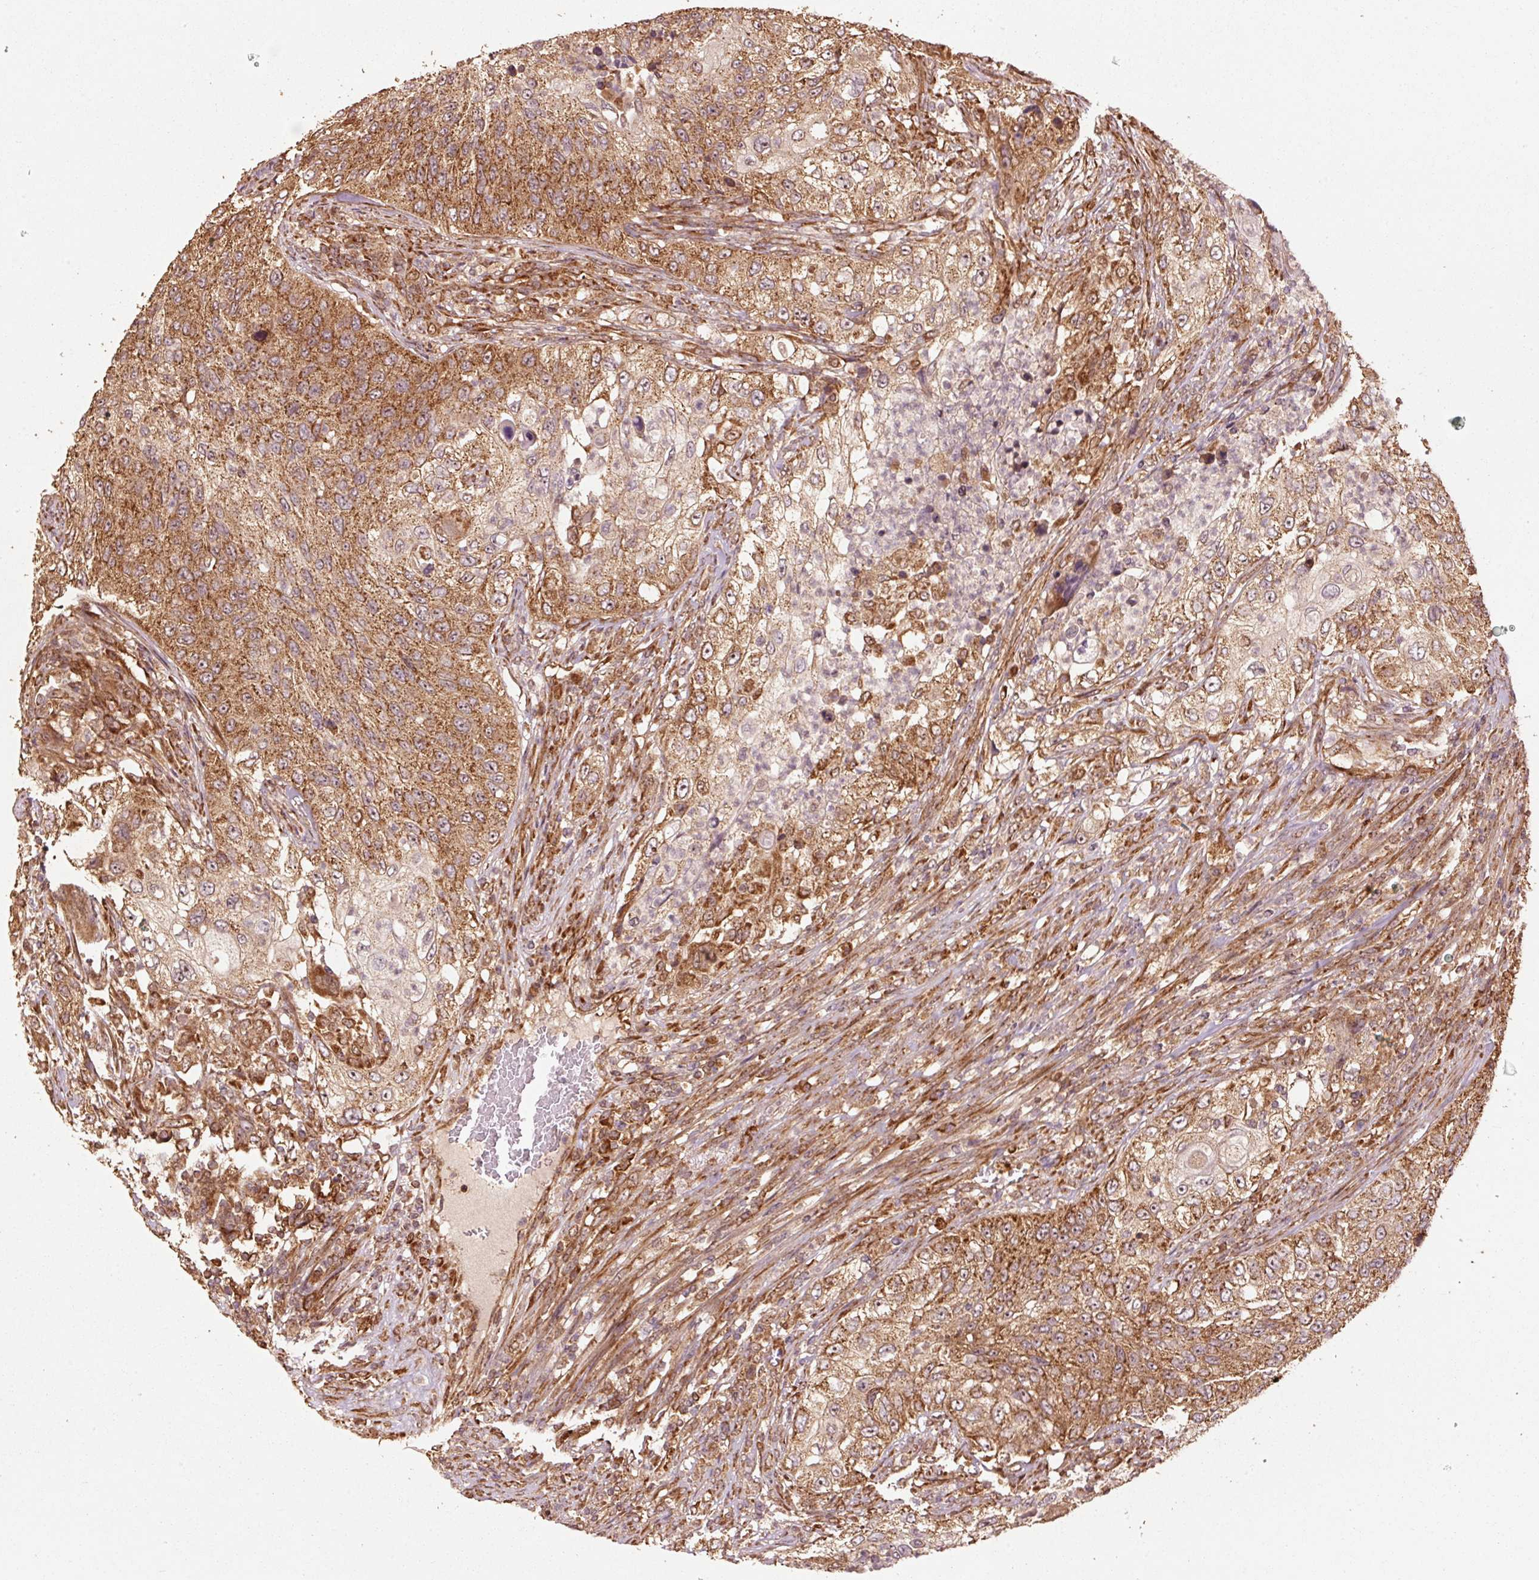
{"staining": {"intensity": "strong", "quantity": "25%-75%", "location": "cytoplasmic/membranous"}, "tissue": "urothelial cancer", "cell_type": "Tumor cells", "image_type": "cancer", "snomed": [{"axis": "morphology", "description": "Urothelial carcinoma, High grade"}, {"axis": "topography", "description": "Urinary bladder"}], "caption": "IHC histopathology image of urothelial cancer stained for a protein (brown), which displays high levels of strong cytoplasmic/membranous staining in approximately 25%-75% of tumor cells.", "gene": "MRPL16", "patient": {"sex": "female", "age": 60}}